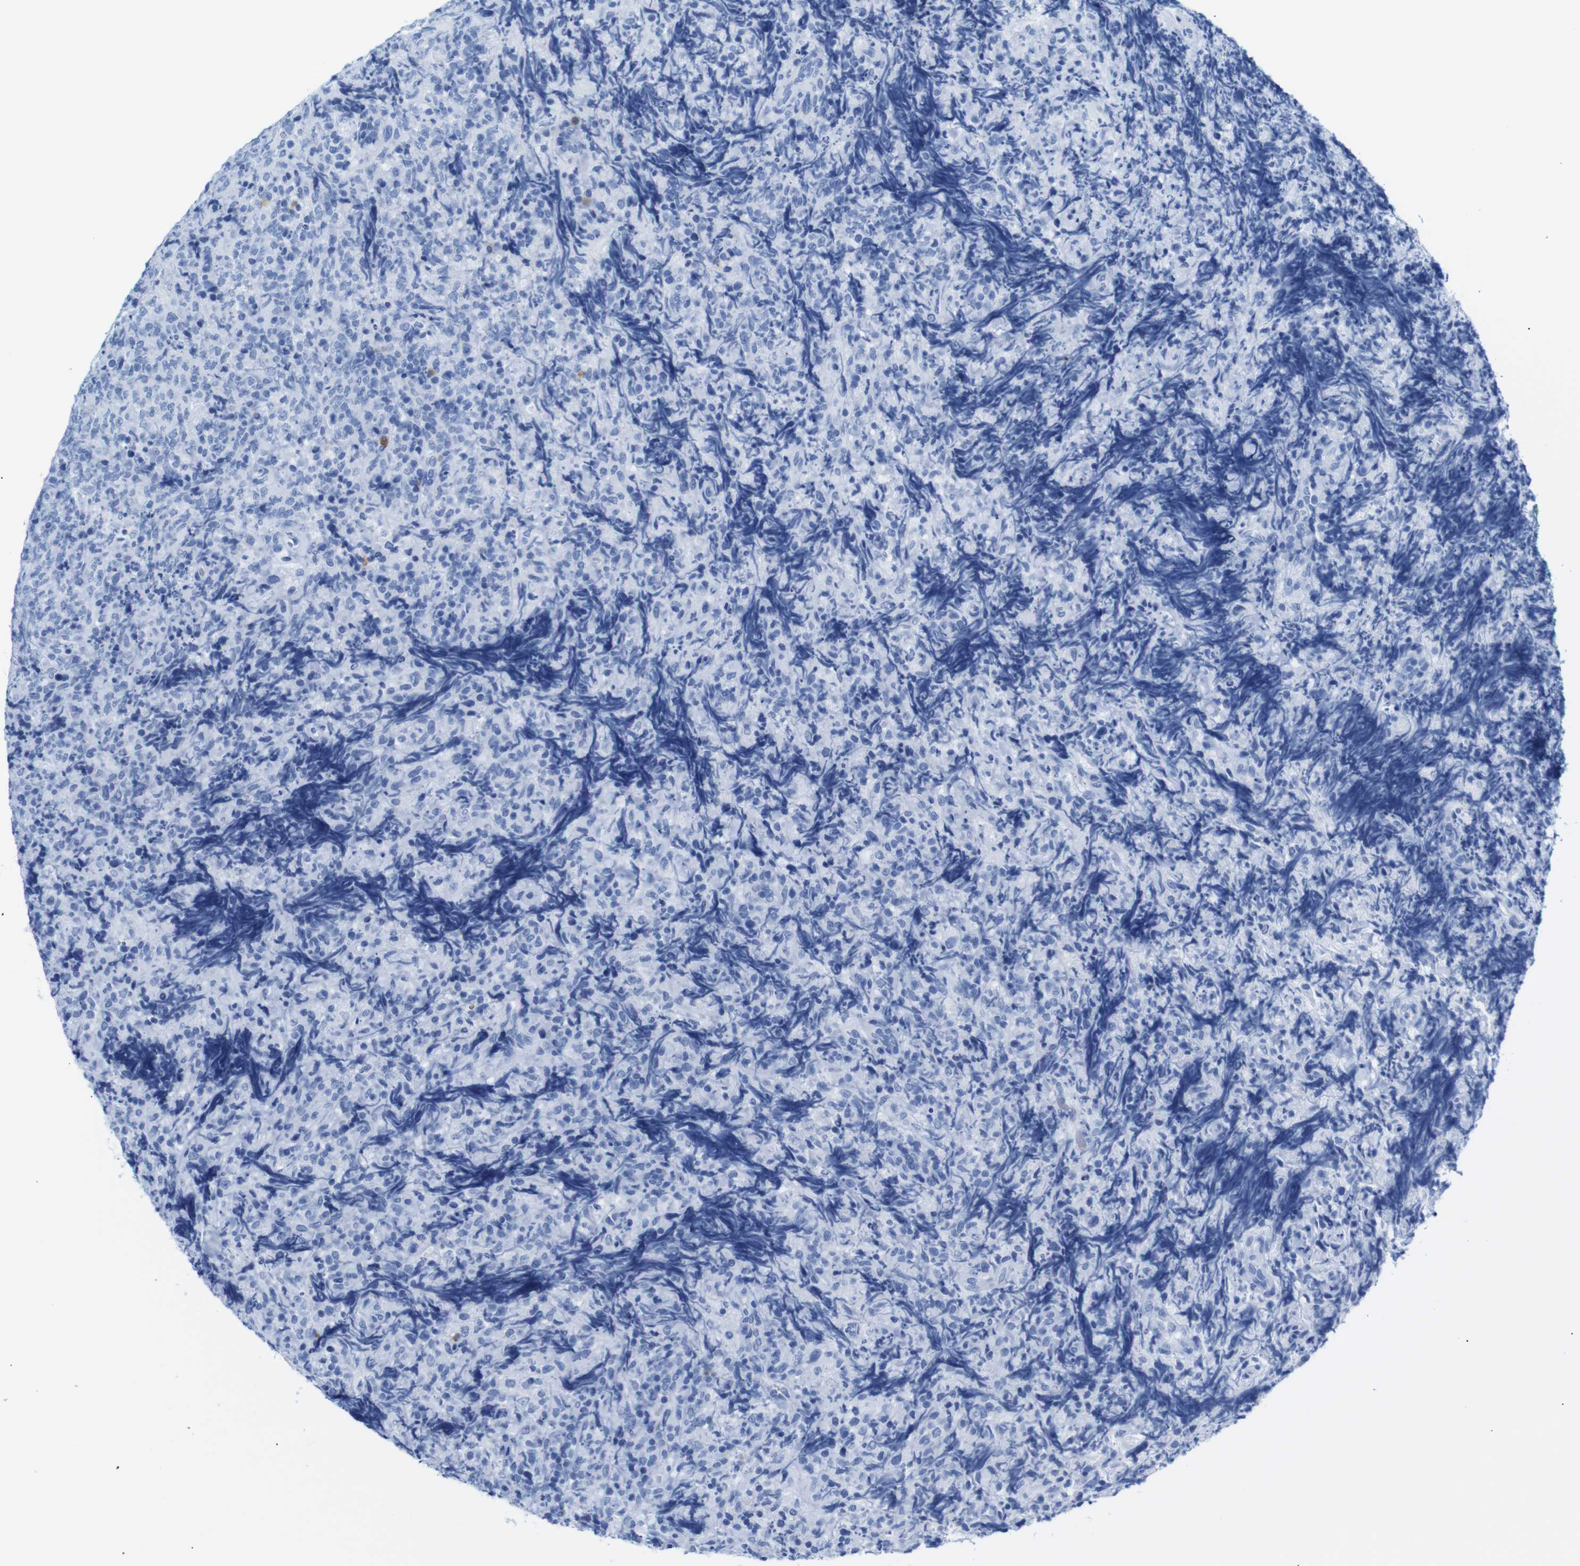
{"staining": {"intensity": "negative", "quantity": "none", "location": "none"}, "tissue": "lymphoma", "cell_type": "Tumor cells", "image_type": "cancer", "snomed": [{"axis": "morphology", "description": "Malignant lymphoma, non-Hodgkin's type, High grade"}, {"axis": "topography", "description": "Tonsil"}], "caption": "Immunohistochemistry (IHC) micrograph of neoplastic tissue: lymphoma stained with DAB (3,3'-diaminobenzidine) demonstrates no significant protein staining in tumor cells.", "gene": "ERVMER34-1", "patient": {"sex": "female", "age": 36}}